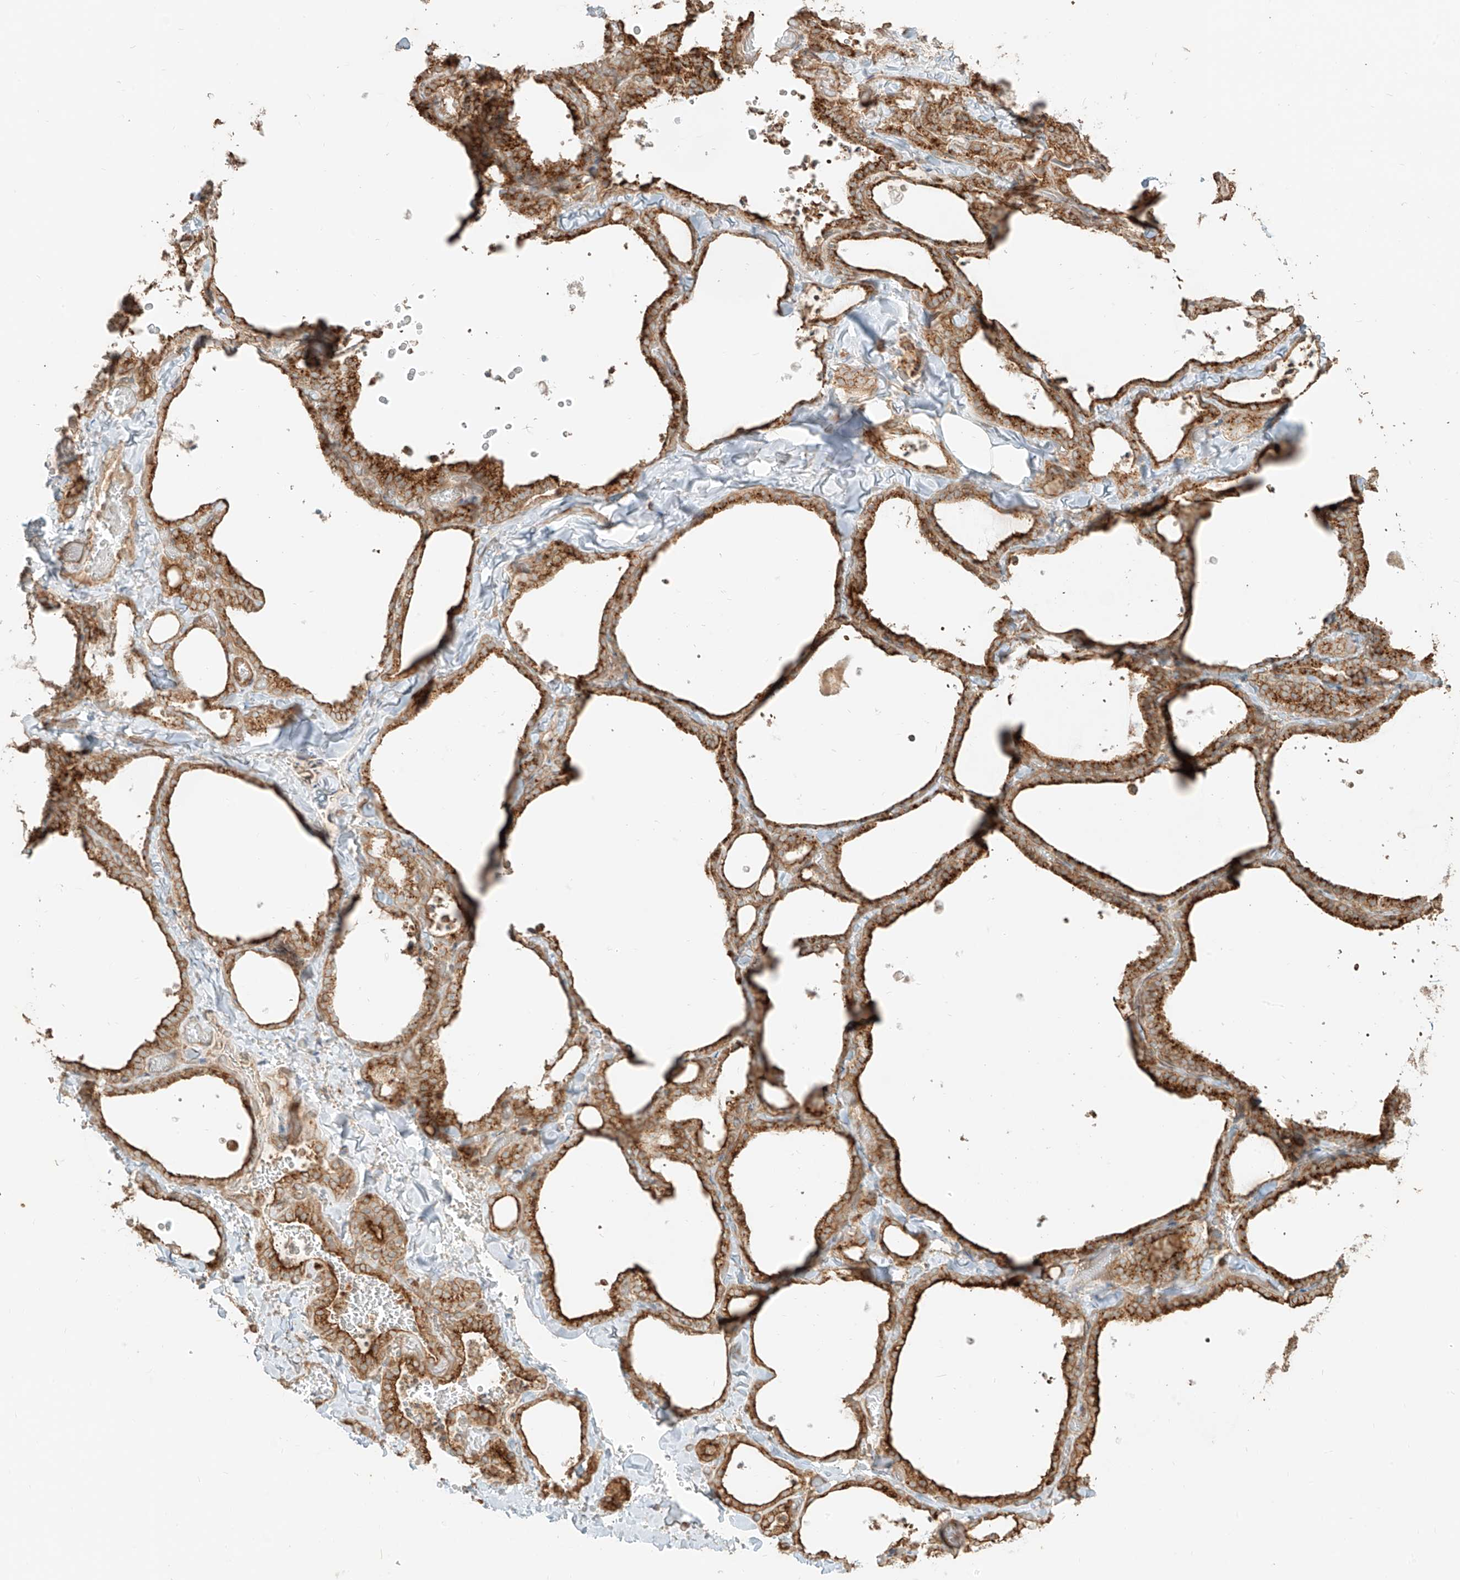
{"staining": {"intensity": "moderate", "quantity": ">75%", "location": "cytoplasmic/membranous"}, "tissue": "thyroid gland", "cell_type": "Glandular cells", "image_type": "normal", "snomed": [{"axis": "morphology", "description": "Normal tissue, NOS"}, {"axis": "topography", "description": "Thyroid gland"}], "caption": "Protein staining shows moderate cytoplasmic/membranous staining in approximately >75% of glandular cells in unremarkable thyroid gland.", "gene": "CCDC115", "patient": {"sex": "female", "age": 22}}